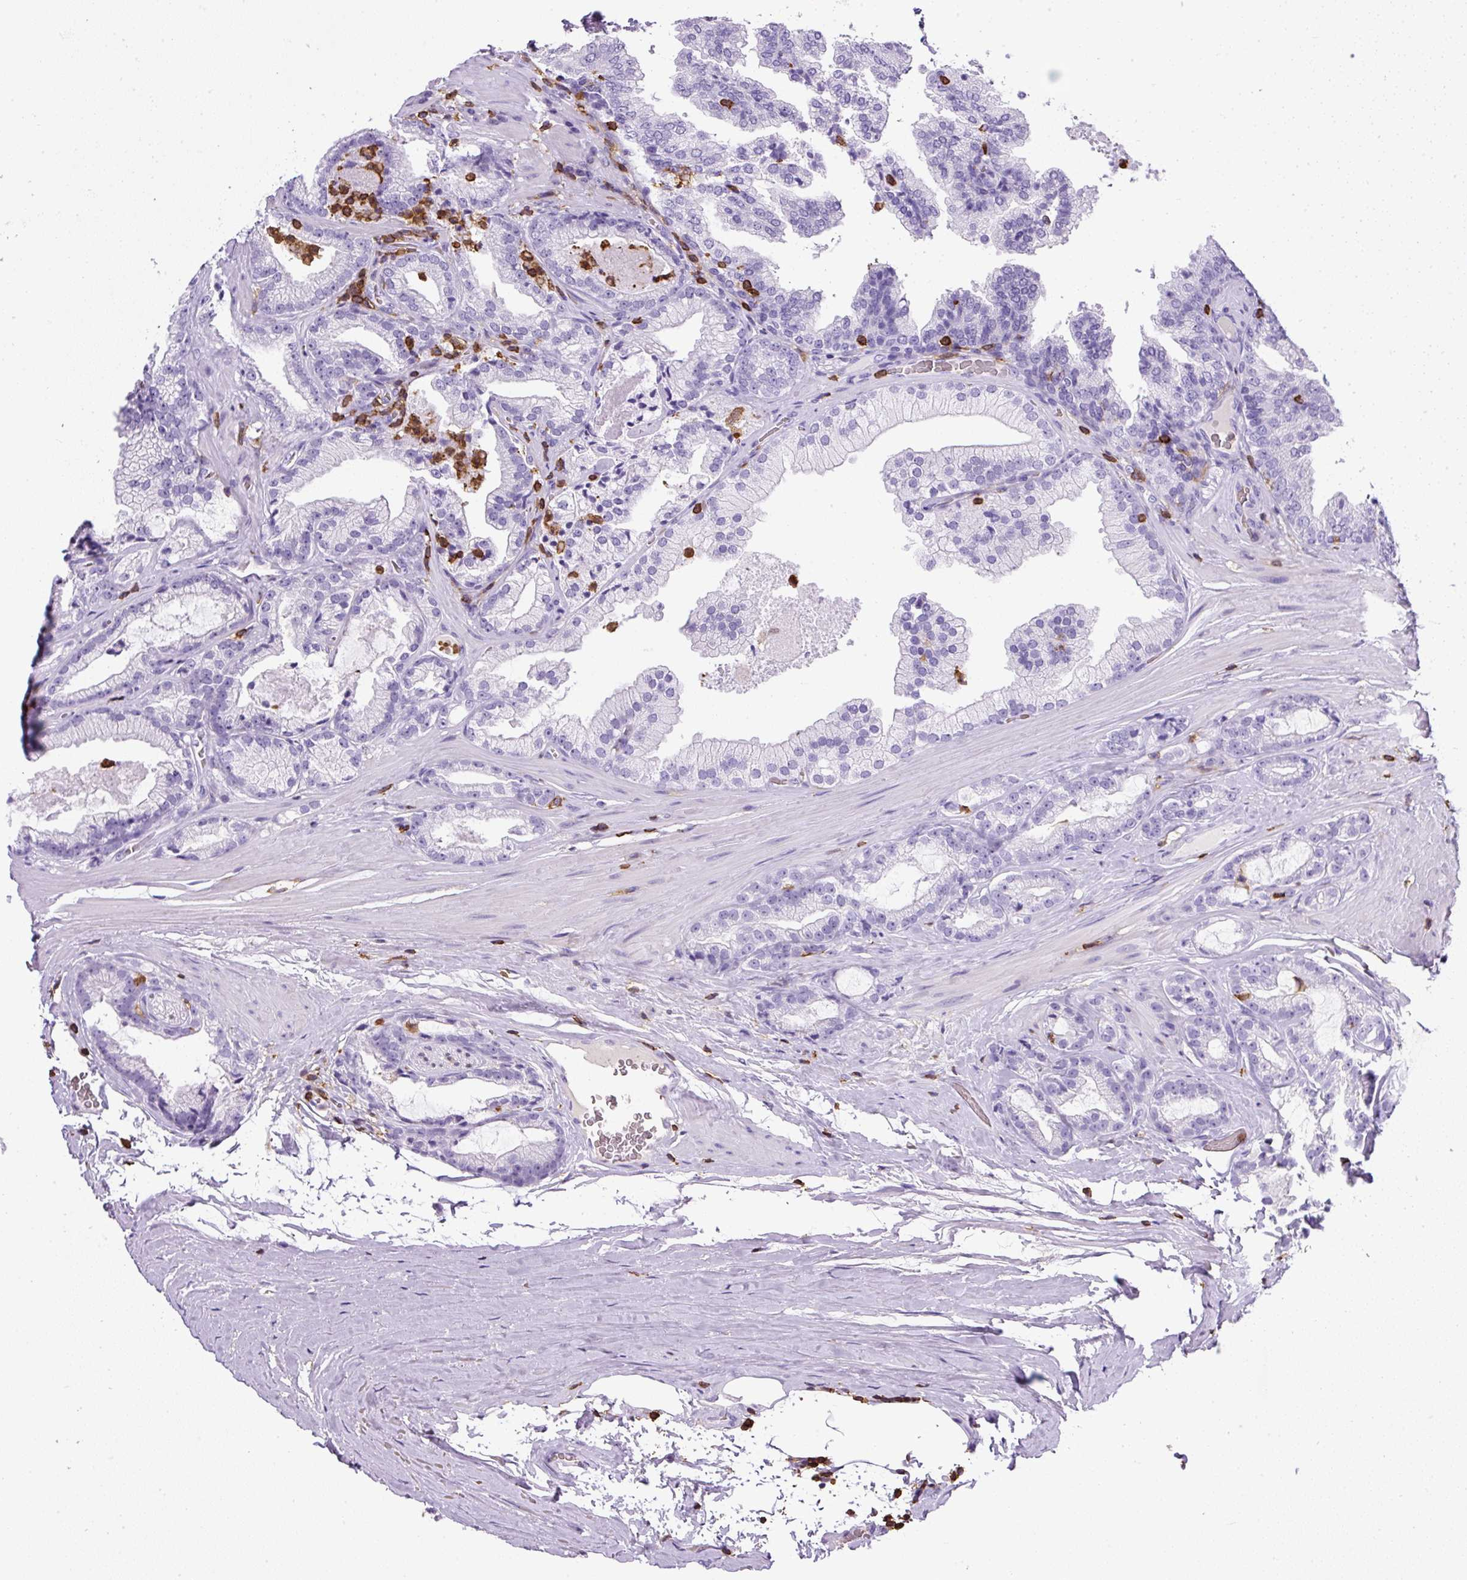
{"staining": {"intensity": "negative", "quantity": "none", "location": "none"}, "tissue": "prostate cancer", "cell_type": "Tumor cells", "image_type": "cancer", "snomed": [{"axis": "morphology", "description": "Adenocarcinoma, High grade"}, {"axis": "topography", "description": "Prostate"}], "caption": "High power microscopy image of an immunohistochemistry (IHC) histopathology image of prostate cancer, revealing no significant staining in tumor cells.", "gene": "FAM228B", "patient": {"sex": "male", "age": 68}}